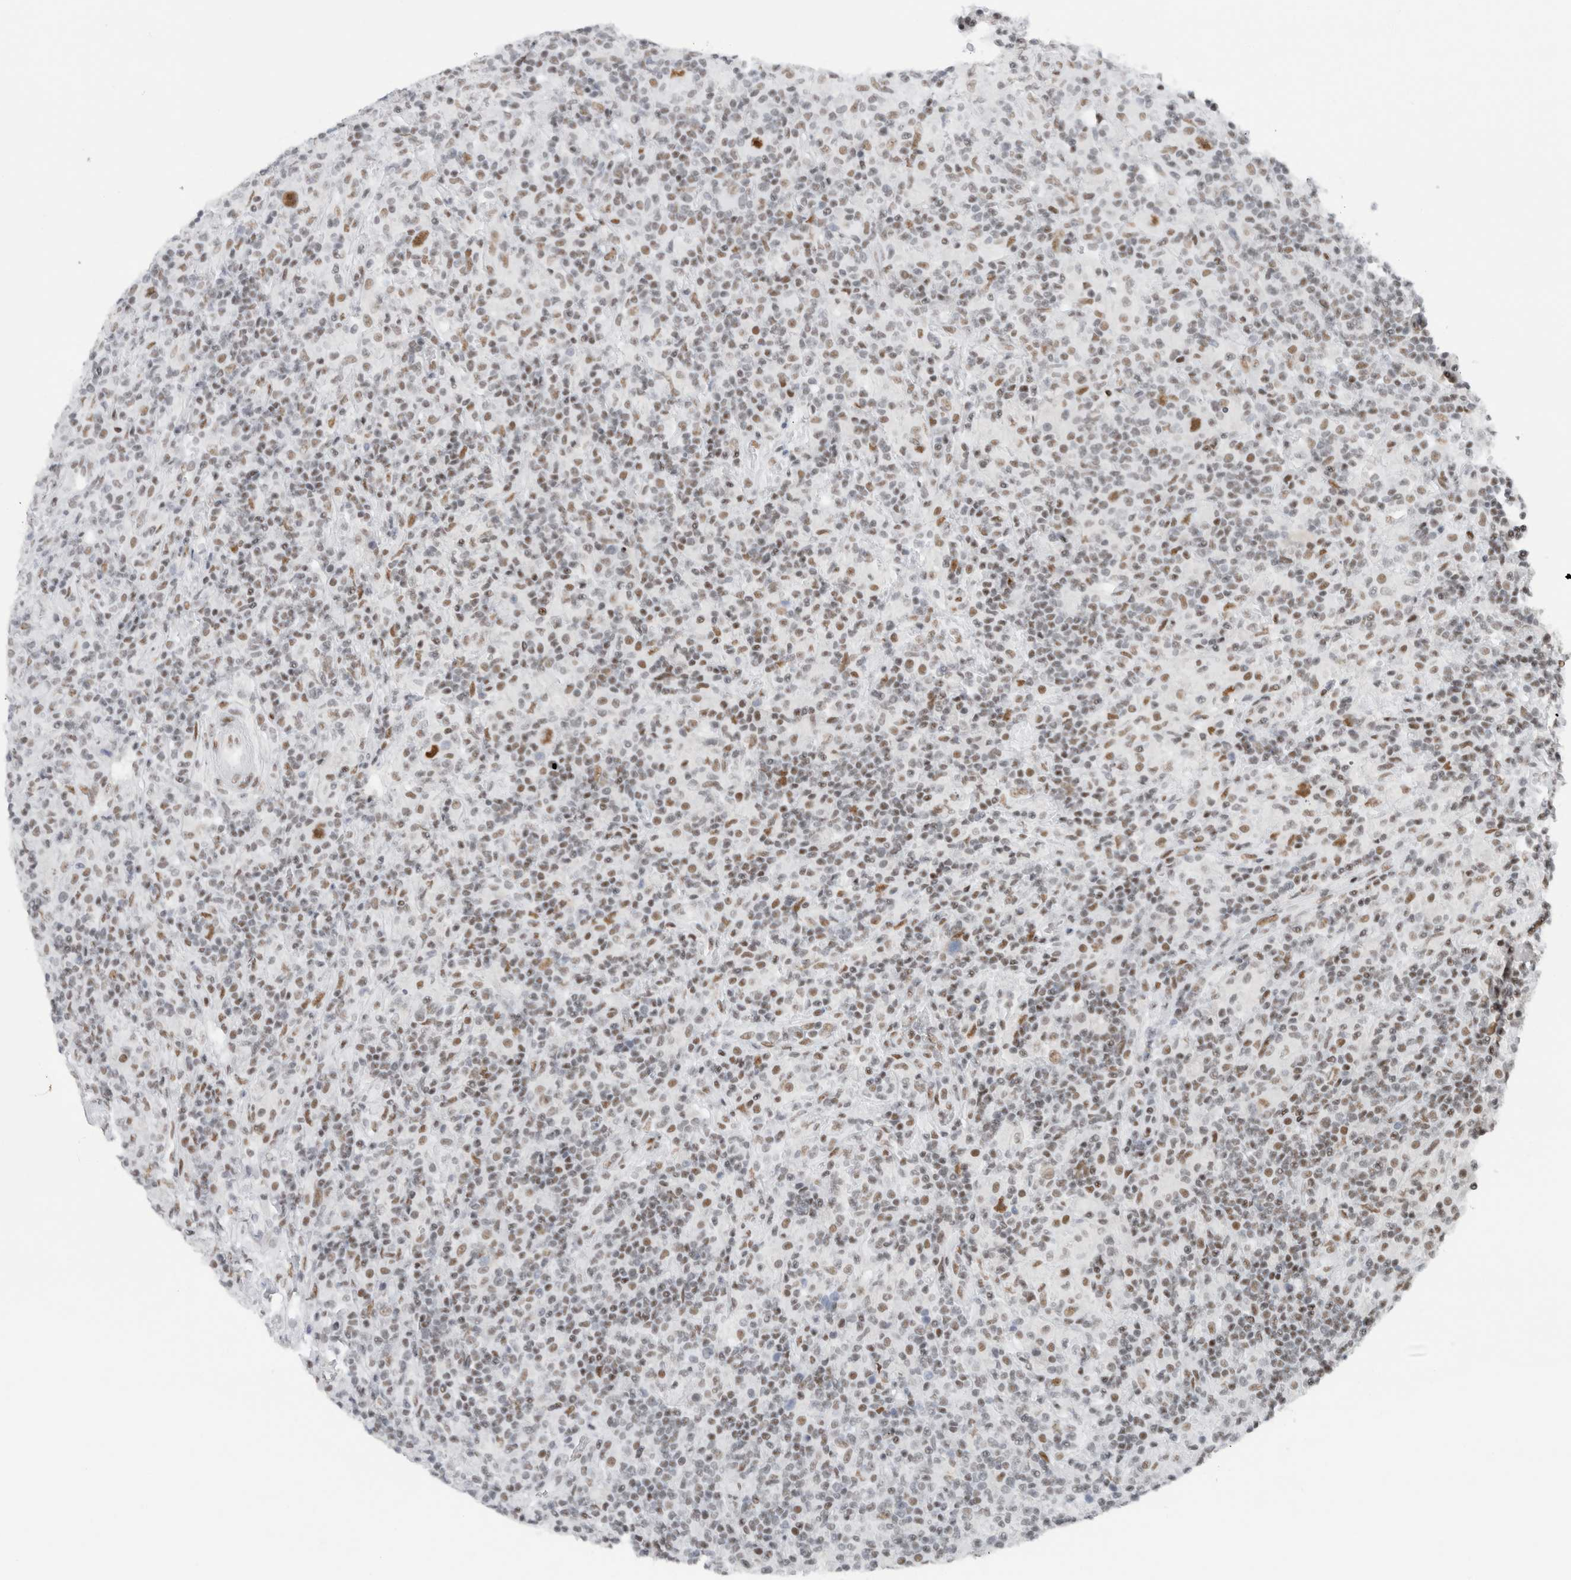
{"staining": {"intensity": "moderate", "quantity": ">75%", "location": "nuclear"}, "tissue": "lymphoma", "cell_type": "Tumor cells", "image_type": "cancer", "snomed": [{"axis": "morphology", "description": "Hodgkin's disease, NOS"}, {"axis": "topography", "description": "Lymph node"}], "caption": "Human lymphoma stained with a brown dye displays moderate nuclear positive staining in about >75% of tumor cells.", "gene": "COPS7A", "patient": {"sex": "male", "age": 70}}